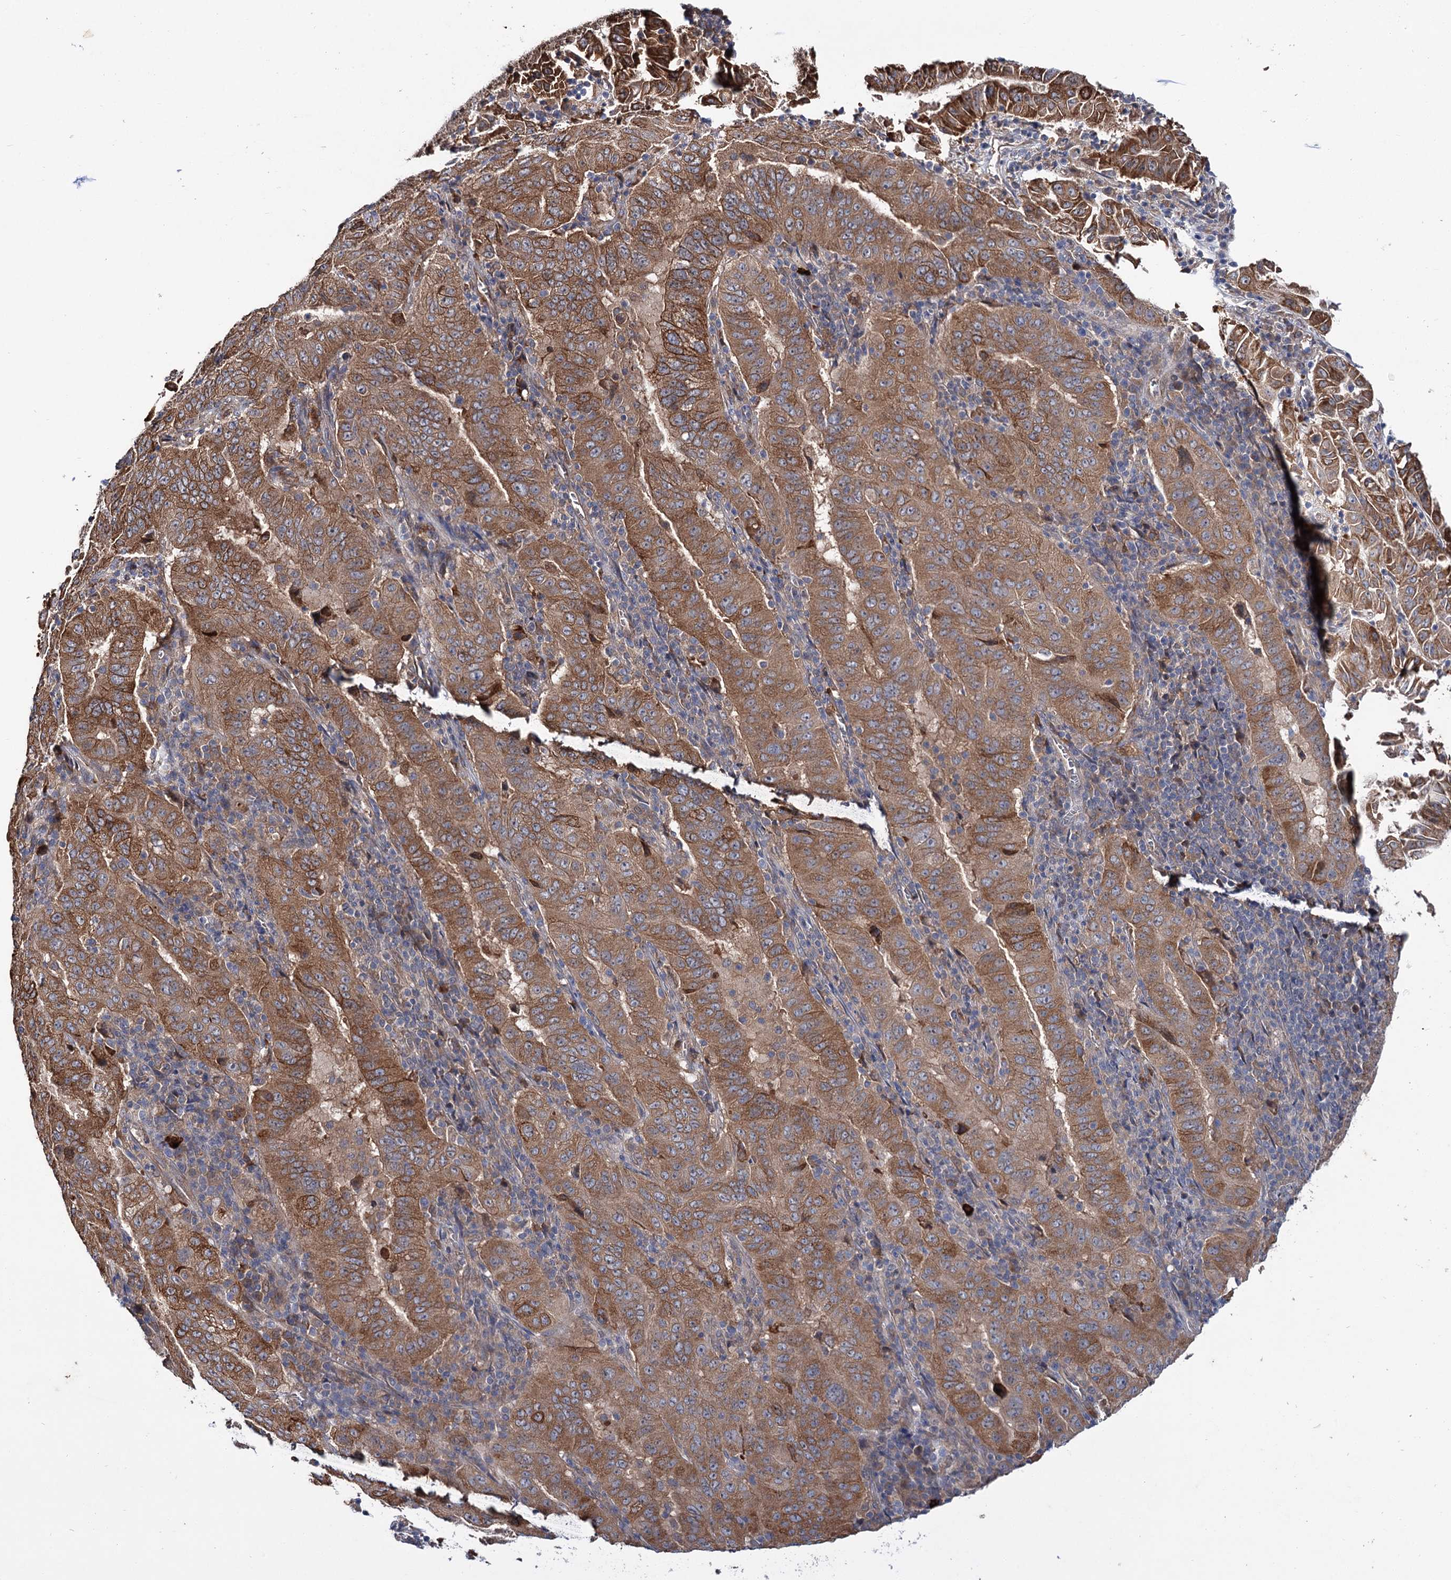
{"staining": {"intensity": "moderate", "quantity": ">75%", "location": "cytoplasmic/membranous"}, "tissue": "pancreatic cancer", "cell_type": "Tumor cells", "image_type": "cancer", "snomed": [{"axis": "morphology", "description": "Adenocarcinoma, NOS"}, {"axis": "topography", "description": "Pancreas"}], "caption": "Immunohistochemistry of pancreatic cancer (adenocarcinoma) shows medium levels of moderate cytoplasmic/membranous expression in approximately >75% of tumor cells.", "gene": "PTPN3", "patient": {"sex": "male", "age": 63}}